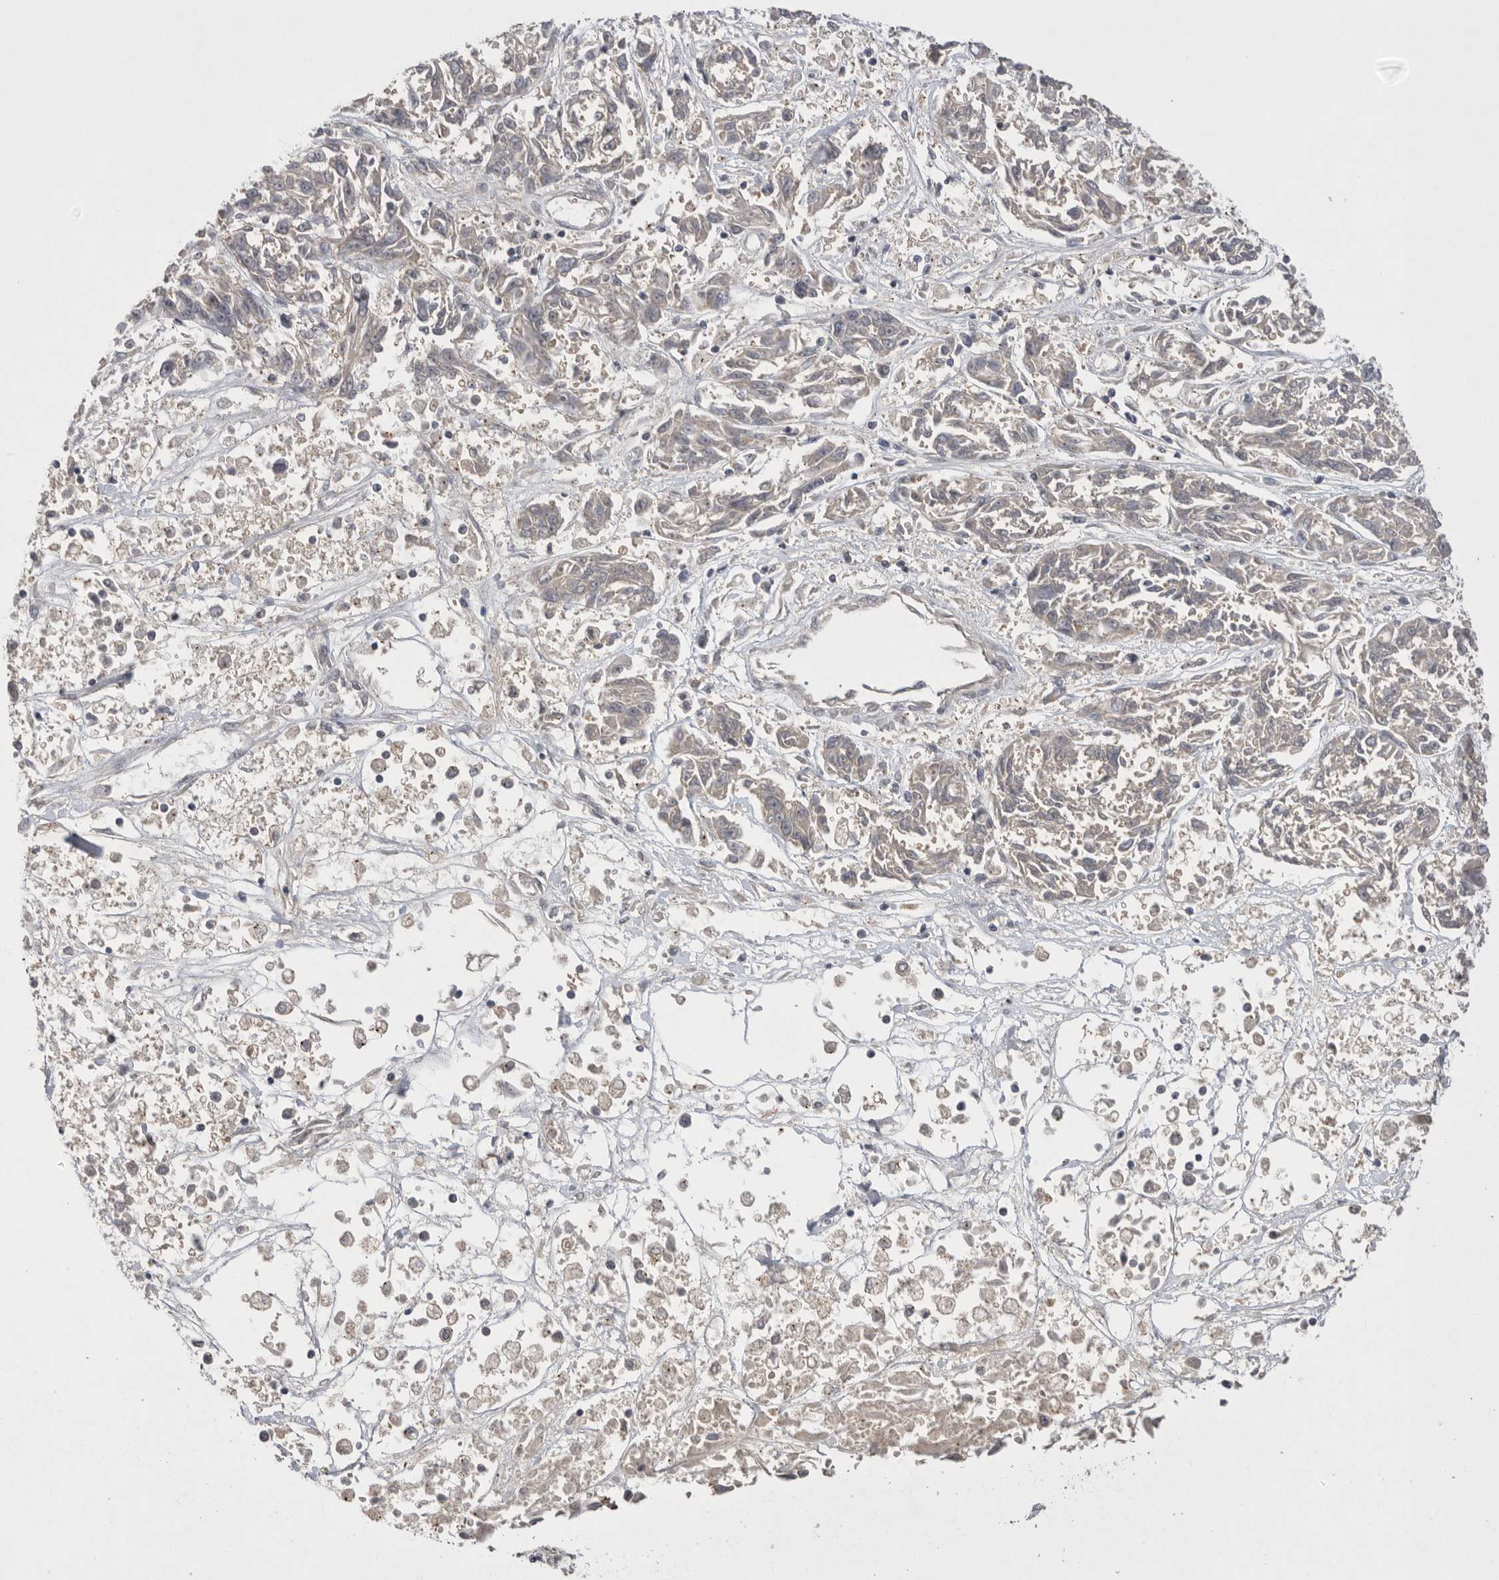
{"staining": {"intensity": "negative", "quantity": "none", "location": "none"}, "tissue": "melanoma", "cell_type": "Tumor cells", "image_type": "cancer", "snomed": [{"axis": "morphology", "description": "Malignant melanoma, NOS"}, {"axis": "topography", "description": "Skin"}], "caption": "This is an IHC histopathology image of melanoma. There is no positivity in tumor cells.", "gene": "NRCAM", "patient": {"sex": "male", "age": 53}}